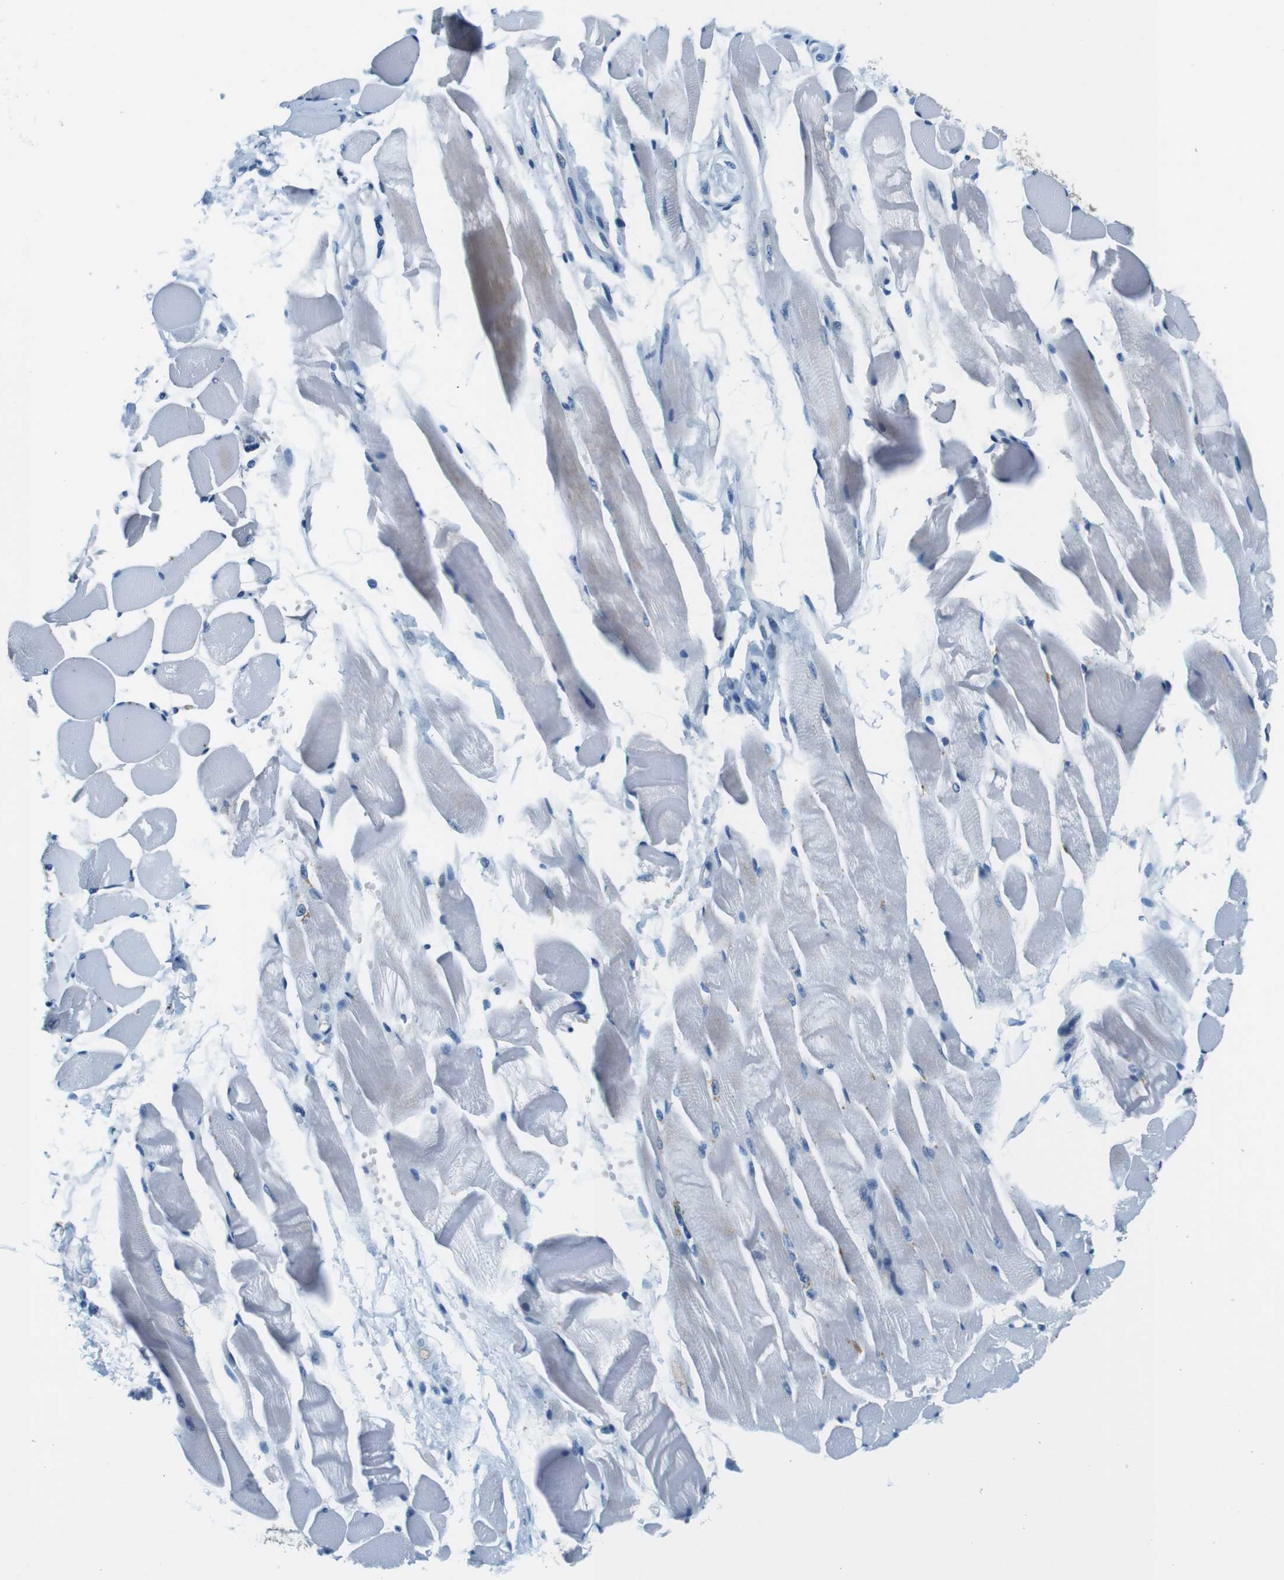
{"staining": {"intensity": "weak", "quantity": "25%-75%", "location": "cytoplasmic/membranous"}, "tissue": "skeletal muscle", "cell_type": "Myocytes", "image_type": "normal", "snomed": [{"axis": "morphology", "description": "Normal tissue, NOS"}, {"axis": "topography", "description": "Skeletal muscle"}, {"axis": "topography", "description": "Peripheral nerve tissue"}], "caption": "Unremarkable skeletal muscle reveals weak cytoplasmic/membranous expression in approximately 25%-75% of myocytes.", "gene": "IGHD", "patient": {"sex": "female", "age": 84}}